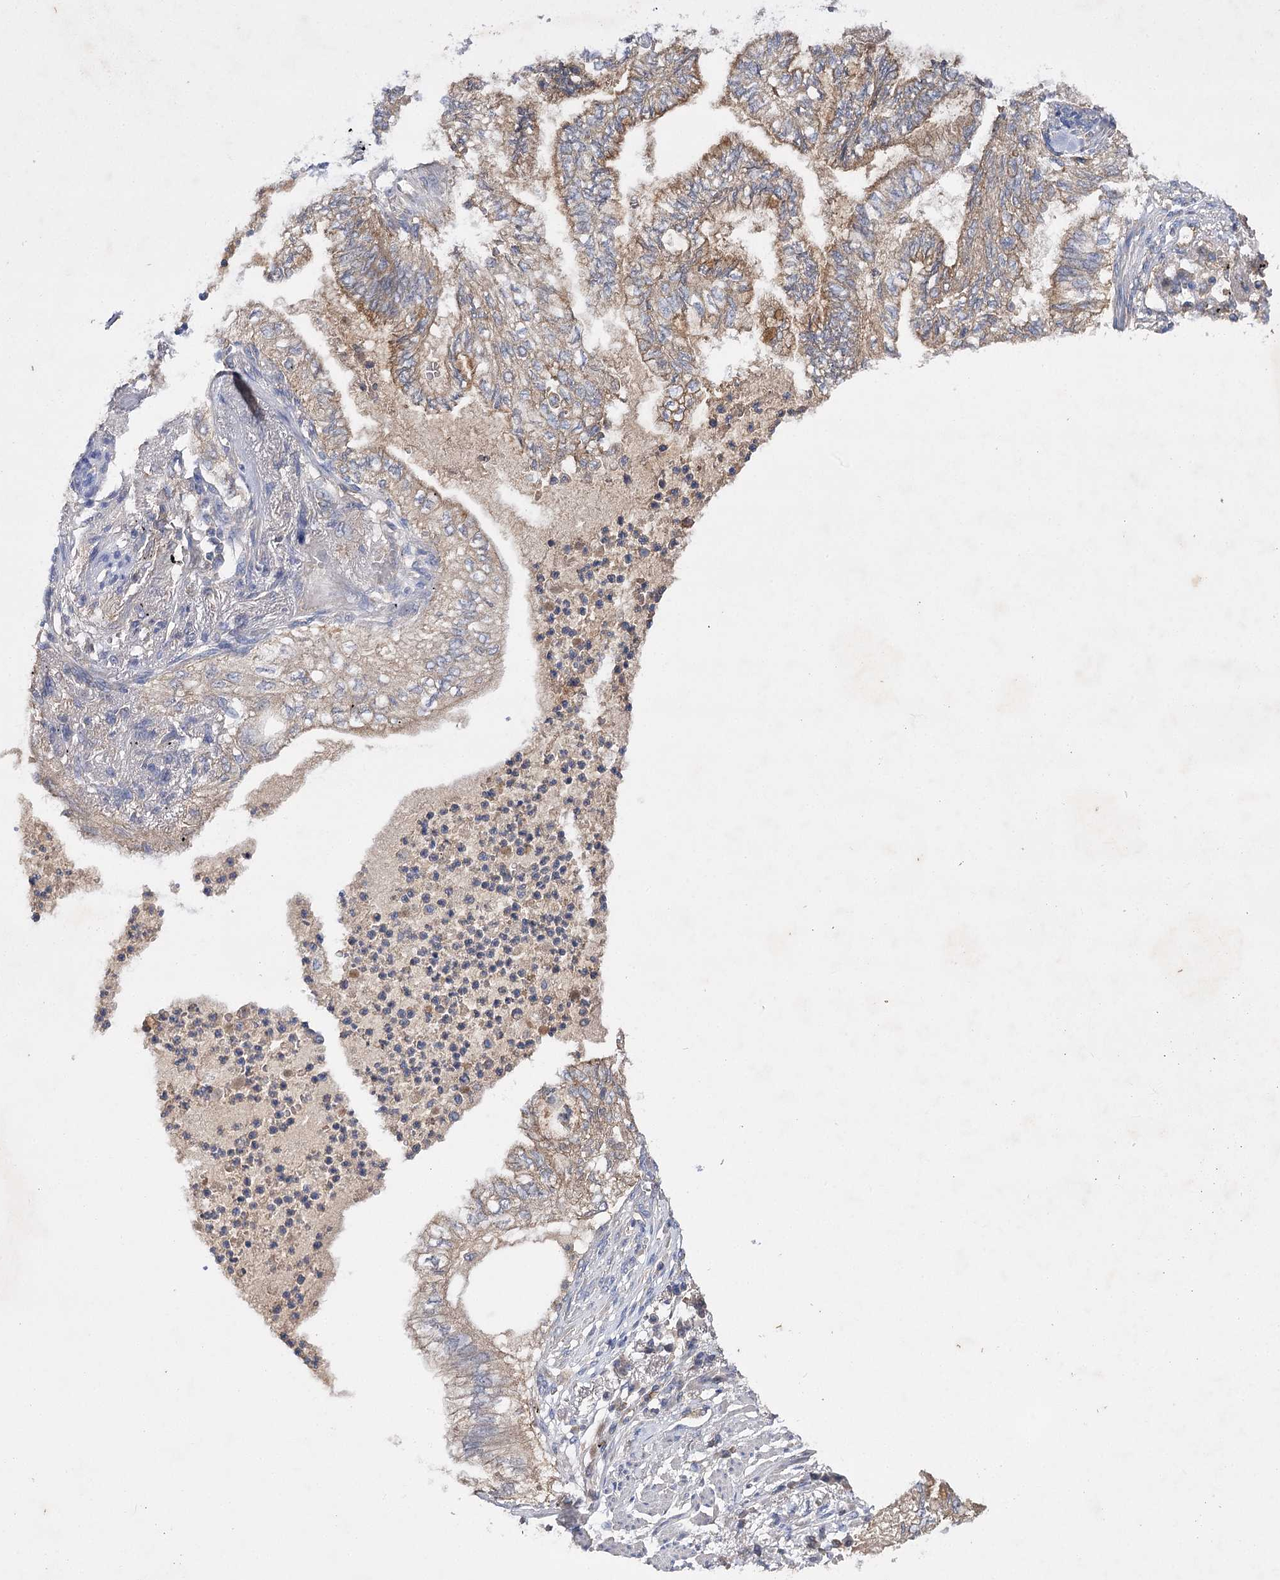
{"staining": {"intensity": "moderate", "quantity": ">75%", "location": "cytoplasmic/membranous"}, "tissue": "lung cancer", "cell_type": "Tumor cells", "image_type": "cancer", "snomed": [{"axis": "morphology", "description": "Adenocarcinoma, NOS"}, {"axis": "topography", "description": "Lung"}], "caption": "A histopathology image of lung adenocarcinoma stained for a protein shows moderate cytoplasmic/membranous brown staining in tumor cells. Ihc stains the protein of interest in brown and the nuclei are stained blue.", "gene": "BCR", "patient": {"sex": "female", "age": 70}}